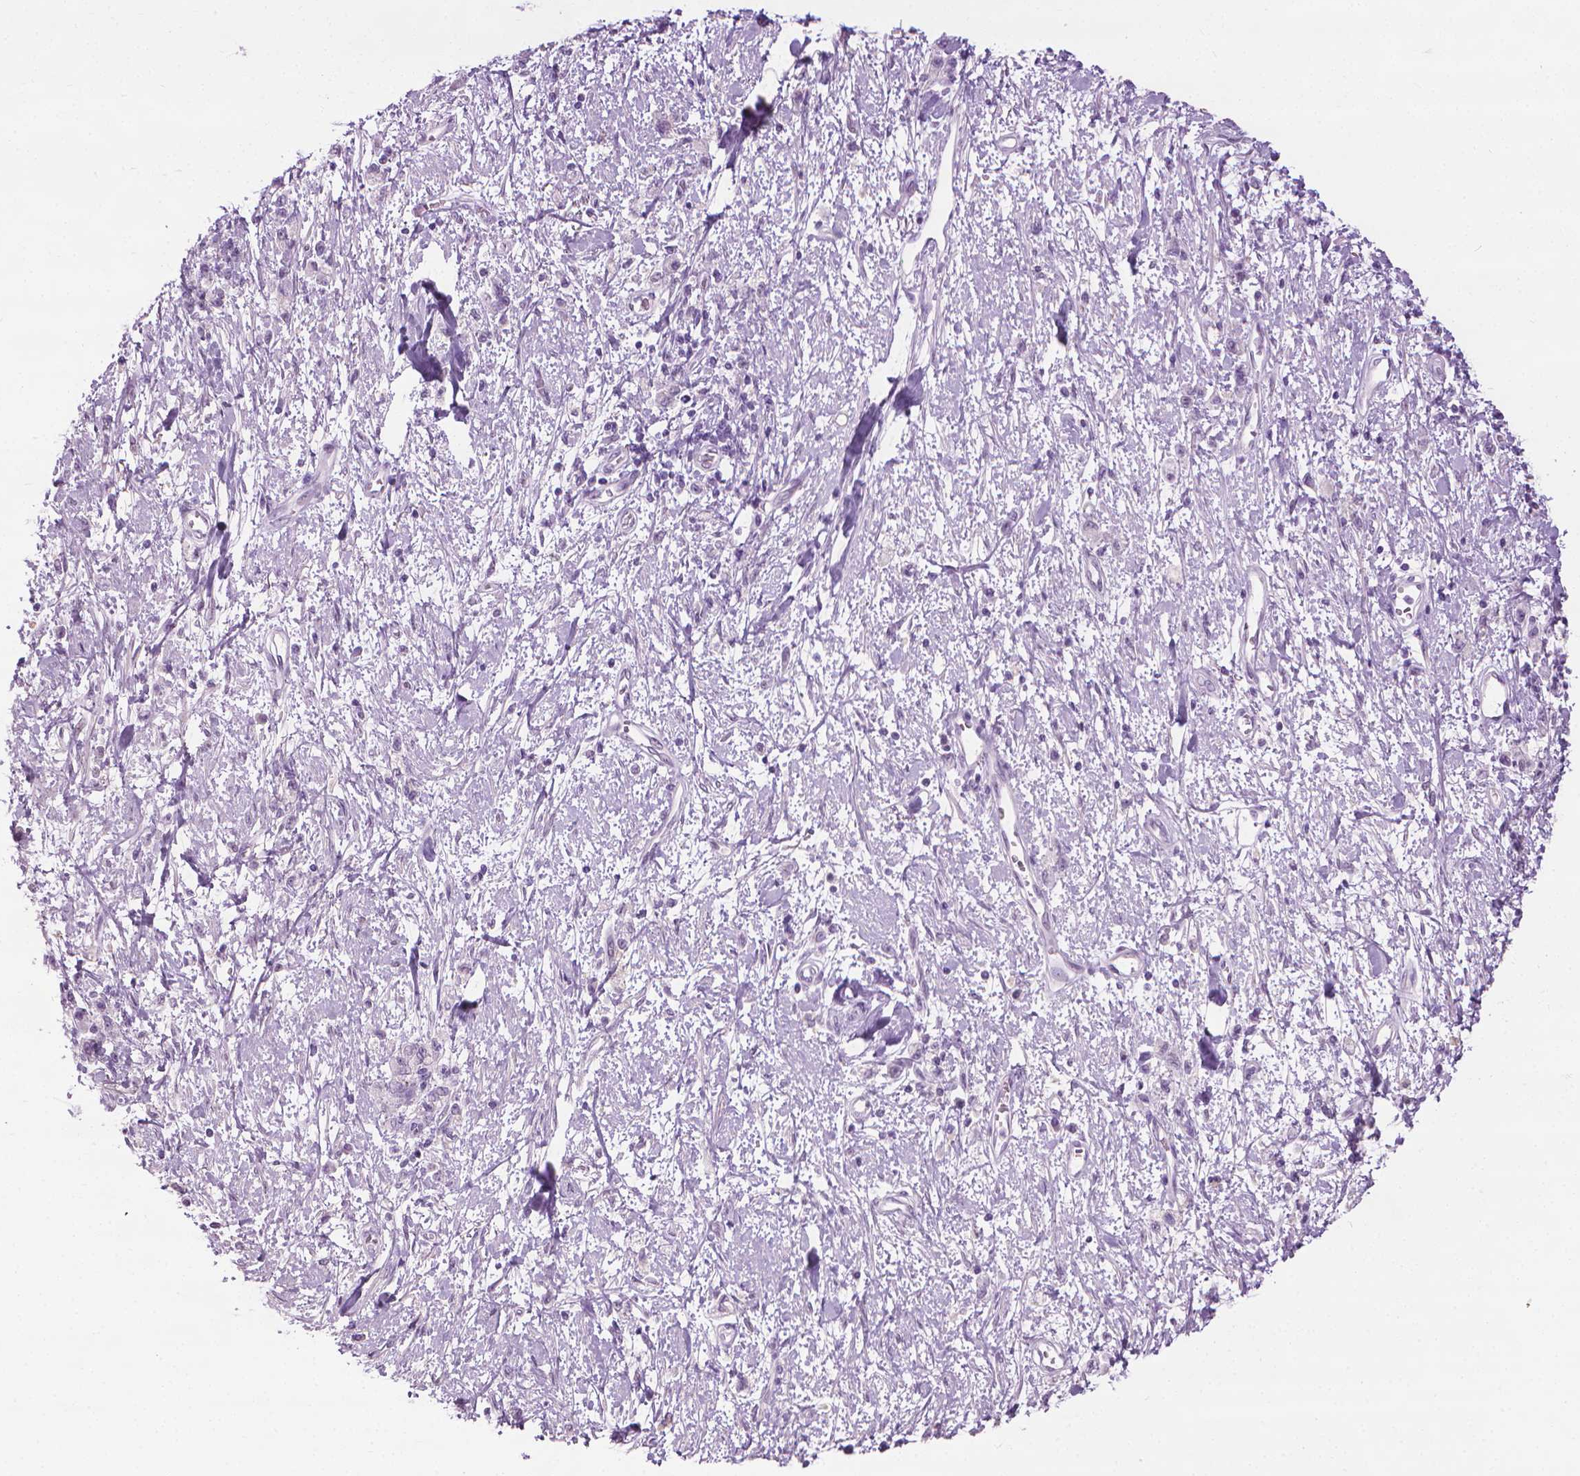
{"staining": {"intensity": "negative", "quantity": "none", "location": "none"}, "tissue": "stomach cancer", "cell_type": "Tumor cells", "image_type": "cancer", "snomed": [{"axis": "morphology", "description": "Adenocarcinoma, NOS"}, {"axis": "topography", "description": "Stomach"}], "caption": "Tumor cells show no significant positivity in stomach cancer (adenocarcinoma). (Brightfield microscopy of DAB immunohistochemistry (IHC) at high magnification).", "gene": "DNAI7", "patient": {"sex": "male", "age": 77}}